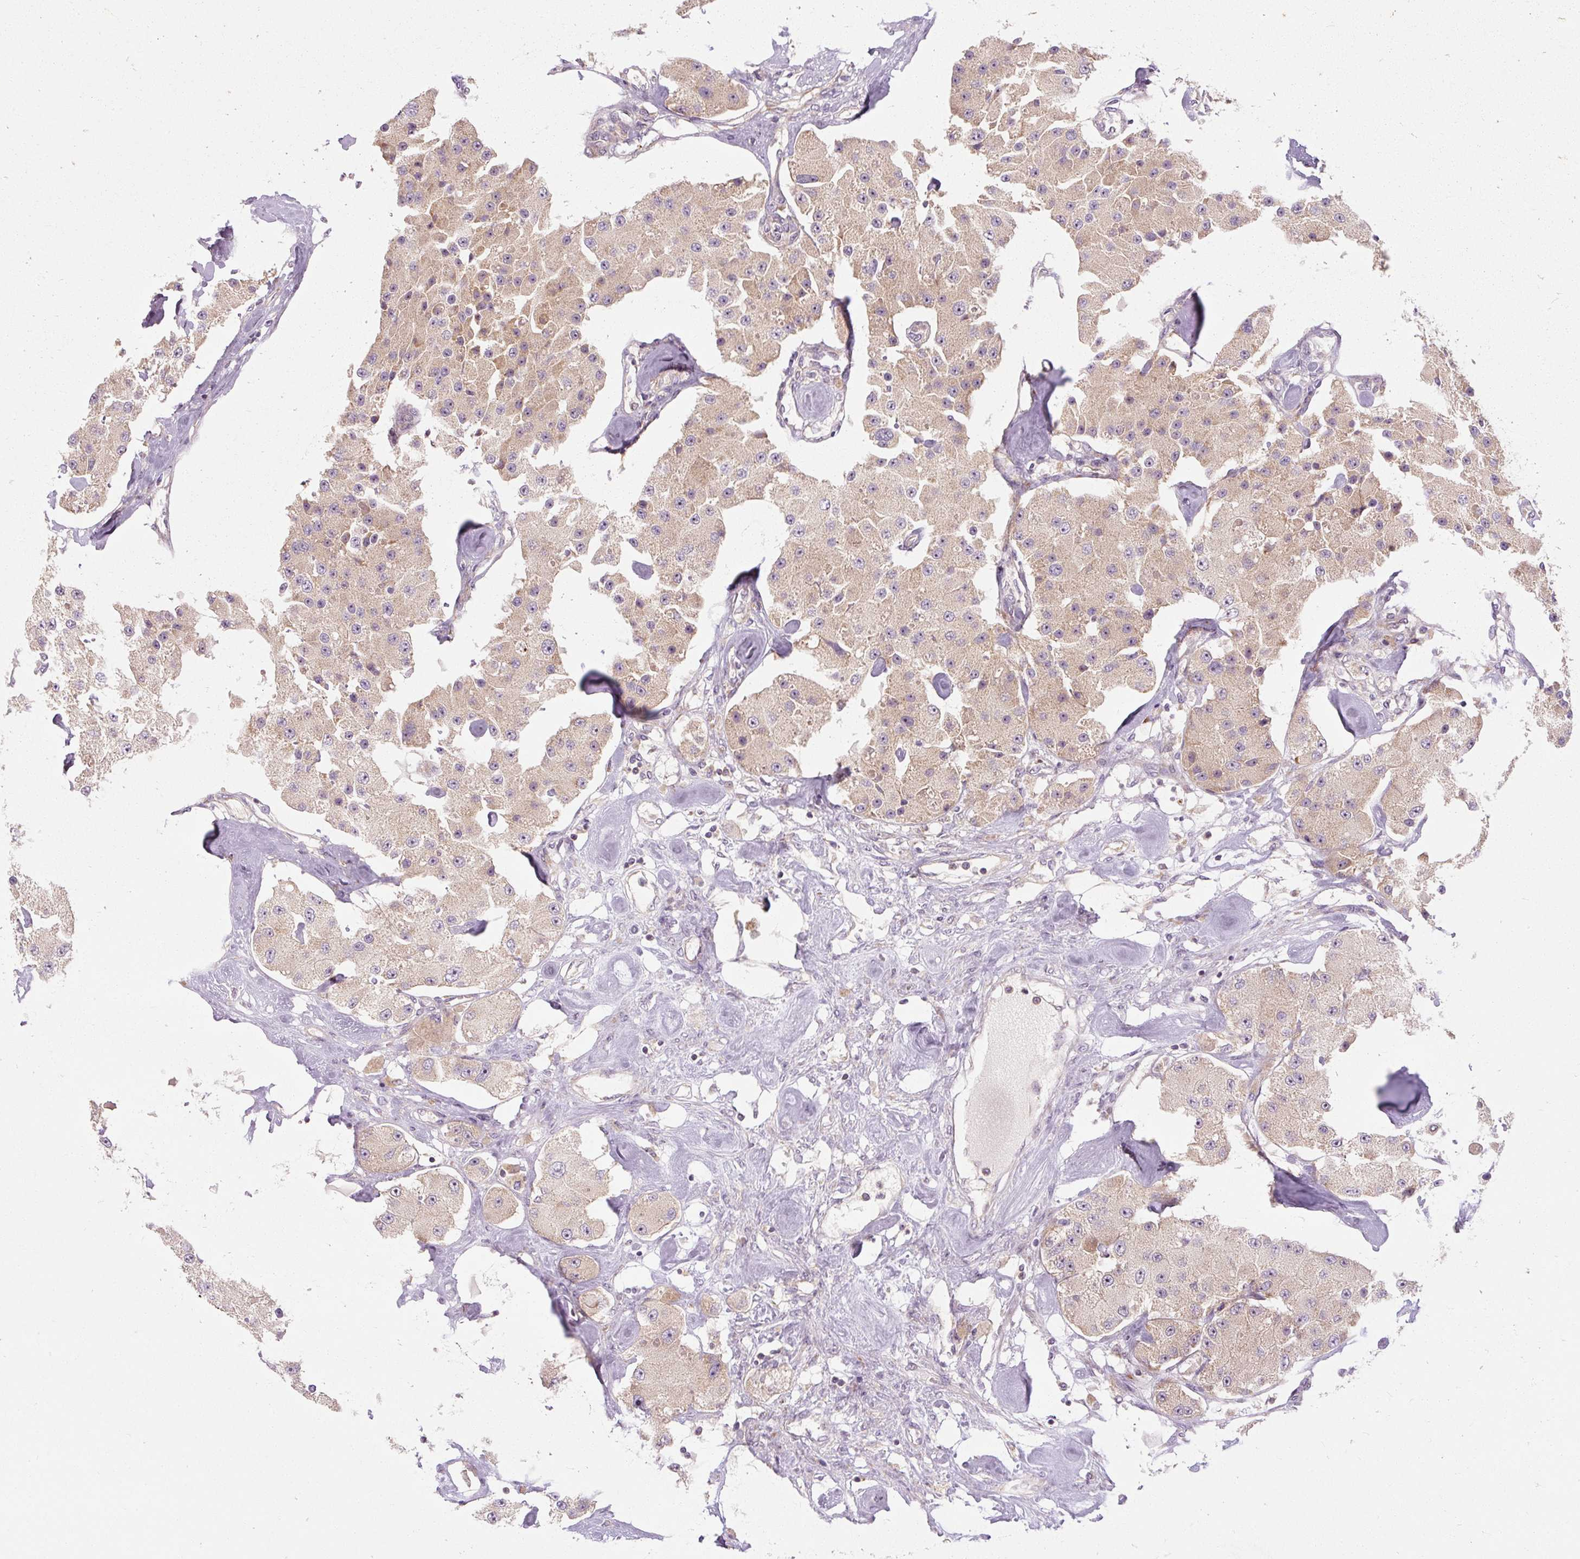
{"staining": {"intensity": "weak", "quantity": "25%-75%", "location": "cytoplasmic/membranous"}, "tissue": "carcinoid", "cell_type": "Tumor cells", "image_type": "cancer", "snomed": [{"axis": "morphology", "description": "Carcinoid, malignant, NOS"}, {"axis": "topography", "description": "Pancreas"}], "caption": "Protein expression analysis of human carcinoid (malignant) reveals weak cytoplasmic/membranous staining in about 25%-75% of tumor cells. The staining was performed using DAB (3,3'-diaminobenzidine), with brown indicating positive protein expression. Nuclei are stained blue with hematoxylin.", "gene": "PRSS48", "patient": {"sex": "male", "age": 41}}